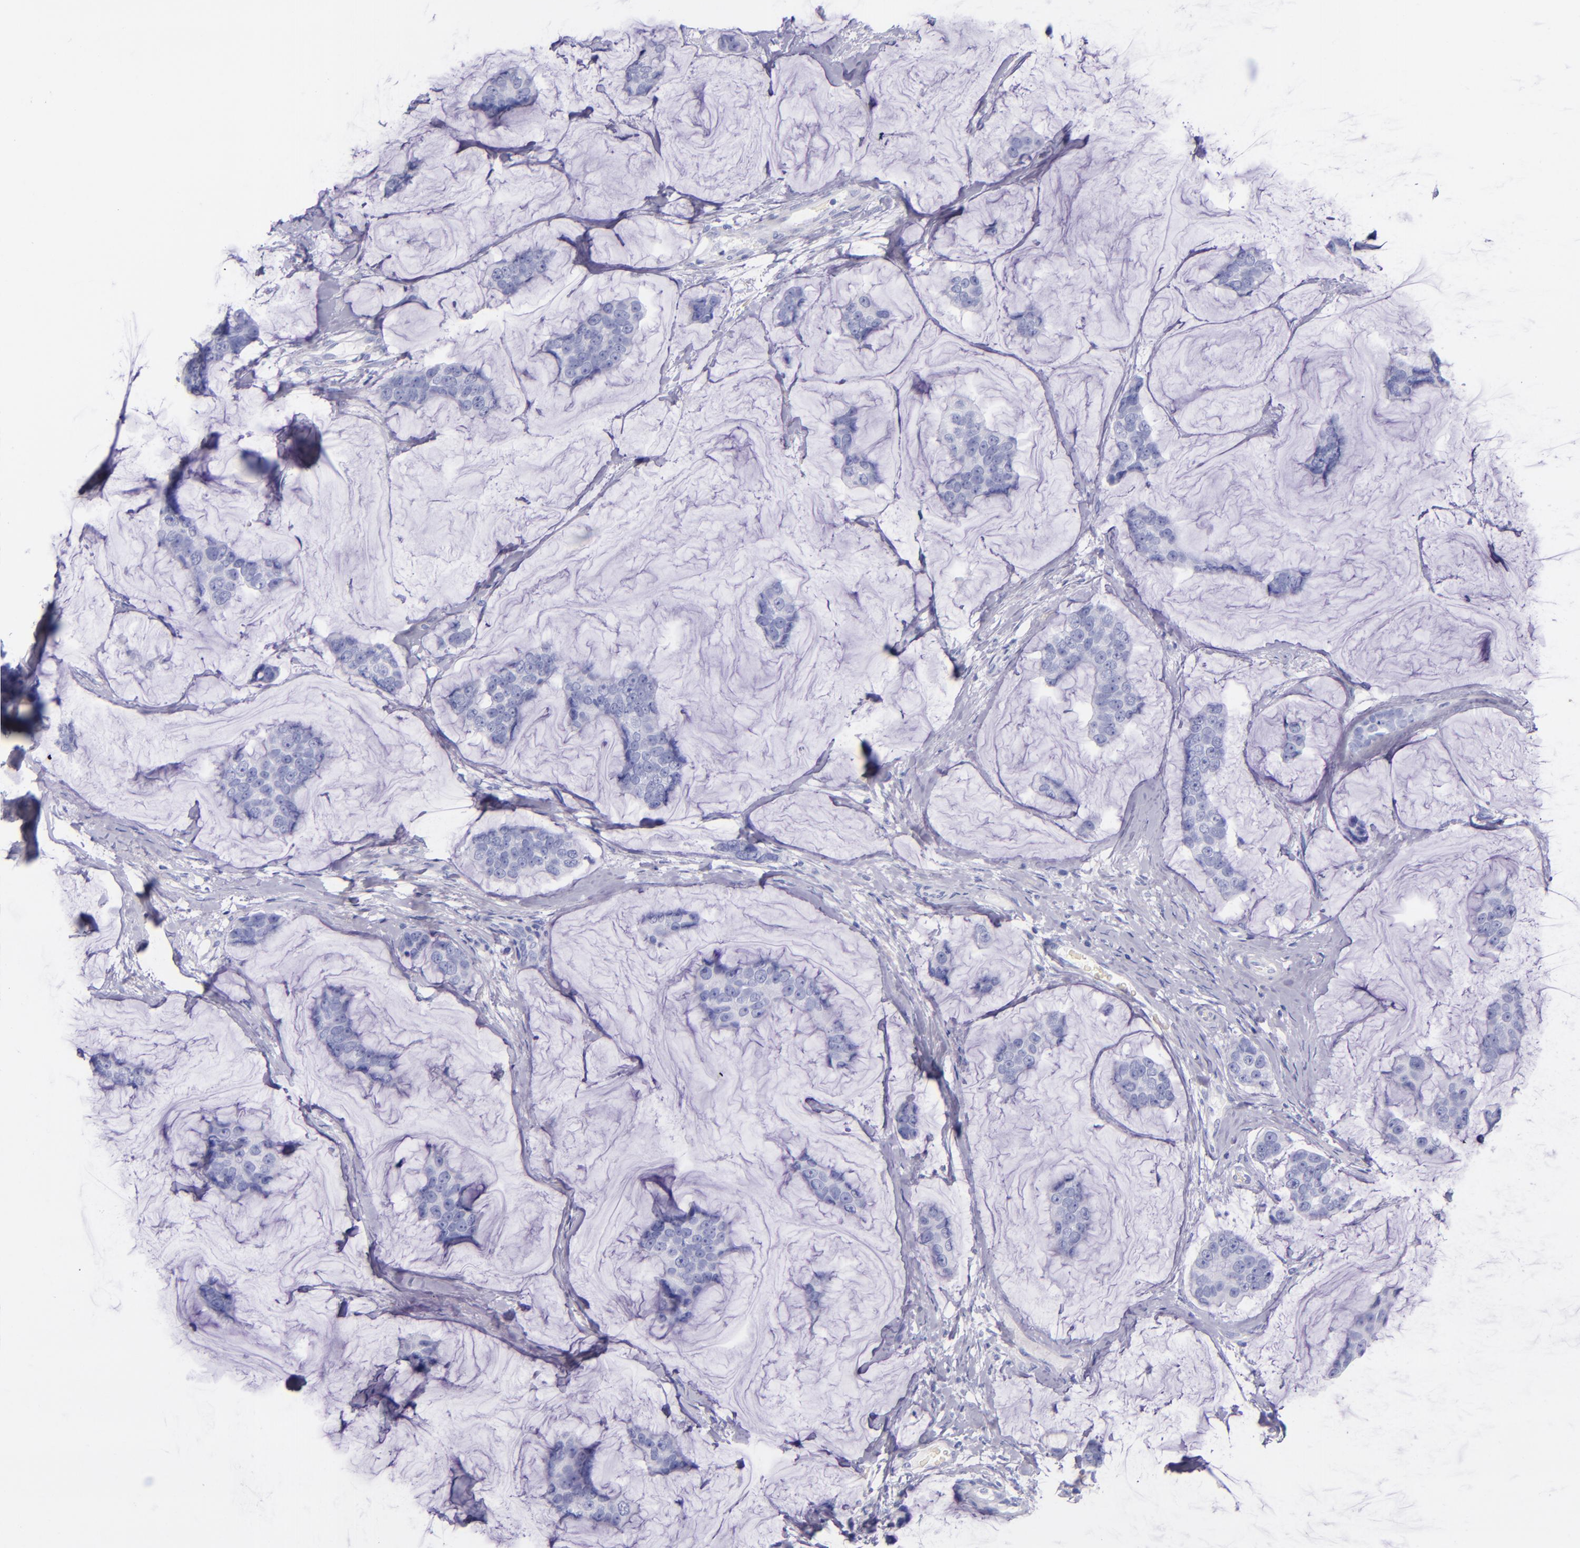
{"staining": {"intensity": "negative", "quantity": "none", "location": "none"}, "tissue": "breast cancer", "cell_type": "Tumor cells", "image_type": "cancer", "snomed": [{"axis": "morphology", "description": "Normal tissue, NOS"}, {"axis": "morphology", "description": "Duct carcinoma"}, {"axis": "topography", "description": "Breast"}], "caption": "High power microscopy image of an immunohistochemistry image of breast cancer, revealing no significant staining in tumor cells.", "gene": "LAG3", "patient": {"sex": "female", "age": 50}}